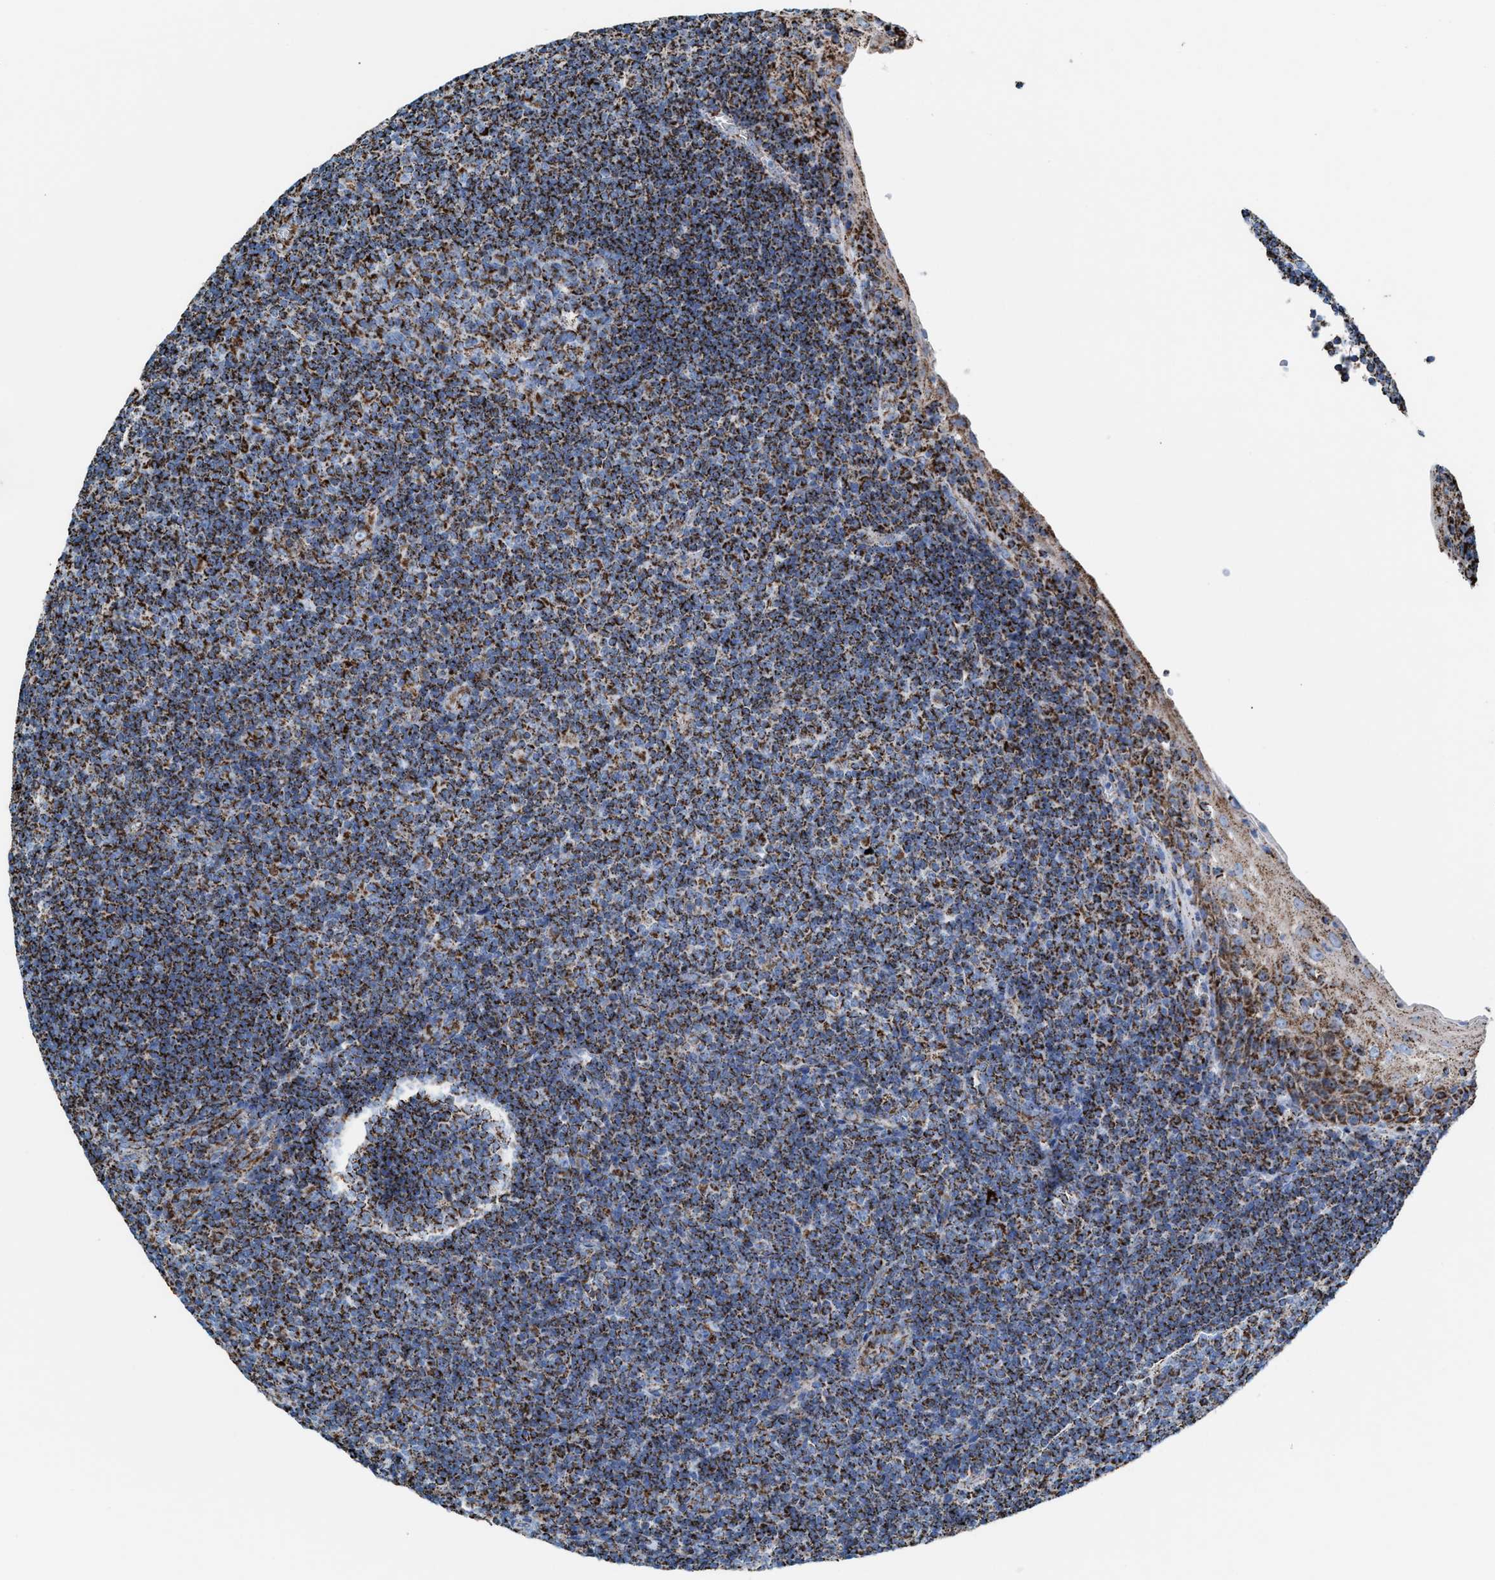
{"staining": {"intensity": "moderate", "quantity": ">75%", "location": "cytoplasmic/membranous"}, "tissue": "tonsil", "cell_type": "Germinal center cells", "image_type": "normal", "snomed": [{"axis": "morphology", "description": "Normal tissue, NOS"}, {"axis": "topography", "description": "Tonsil"}], "caption": "High-magnification brightfield microscopy of normal tonsil stained with DAB (brown) and counterstained with hematoxylin (blue). germinal center cells exhibit moderate cytoplasmic/membranous staining is appreciated in approximately>75% of cells. Using DAB (brown) and hematoxylin (blue) stains, captured at high magnification using brightfield microscopy.", "gene": "ECHS1", "patient": {"sex": "male", "age": 37}}